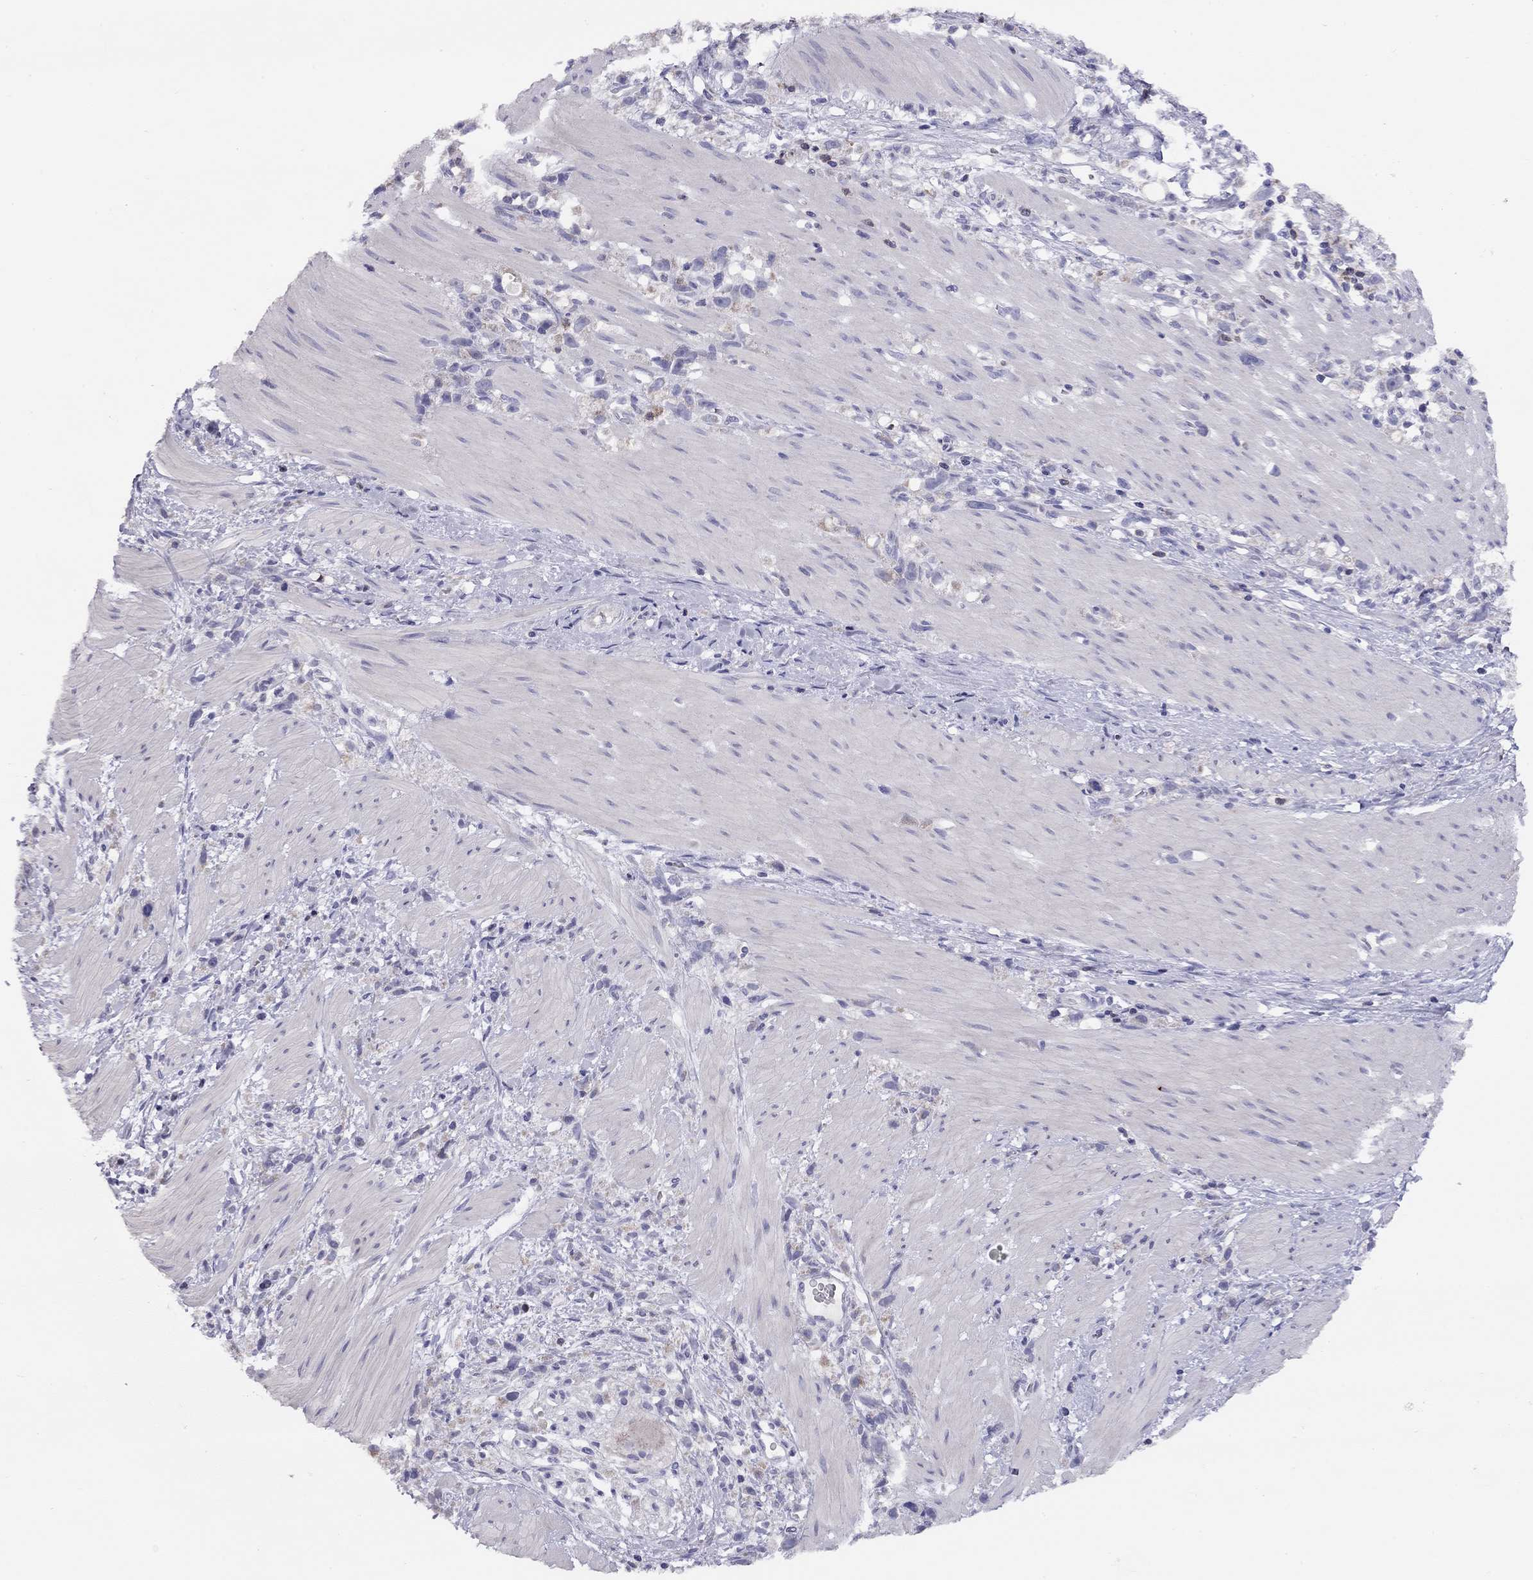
{"staining": {"intensity": "weak", "quantity": "<25%", "location": "cytoplasmic/membranous"}, "tissue": "stomach cancer", "cell_type": "Tumor cells", "image_type": "cancer", "snomed": [{"axis": "morphology", "description": "Adenocarcinoma, NOS"}, {"axis": "topography", "description": "Stomach"}], "caption": "Tumor cells are negative for brown protein staining in stomach cancer (adenocarcinoma). Nuclei are stained in blue.", "gene": "CITED1", "patient": {"sex": "female", "age": 59}}